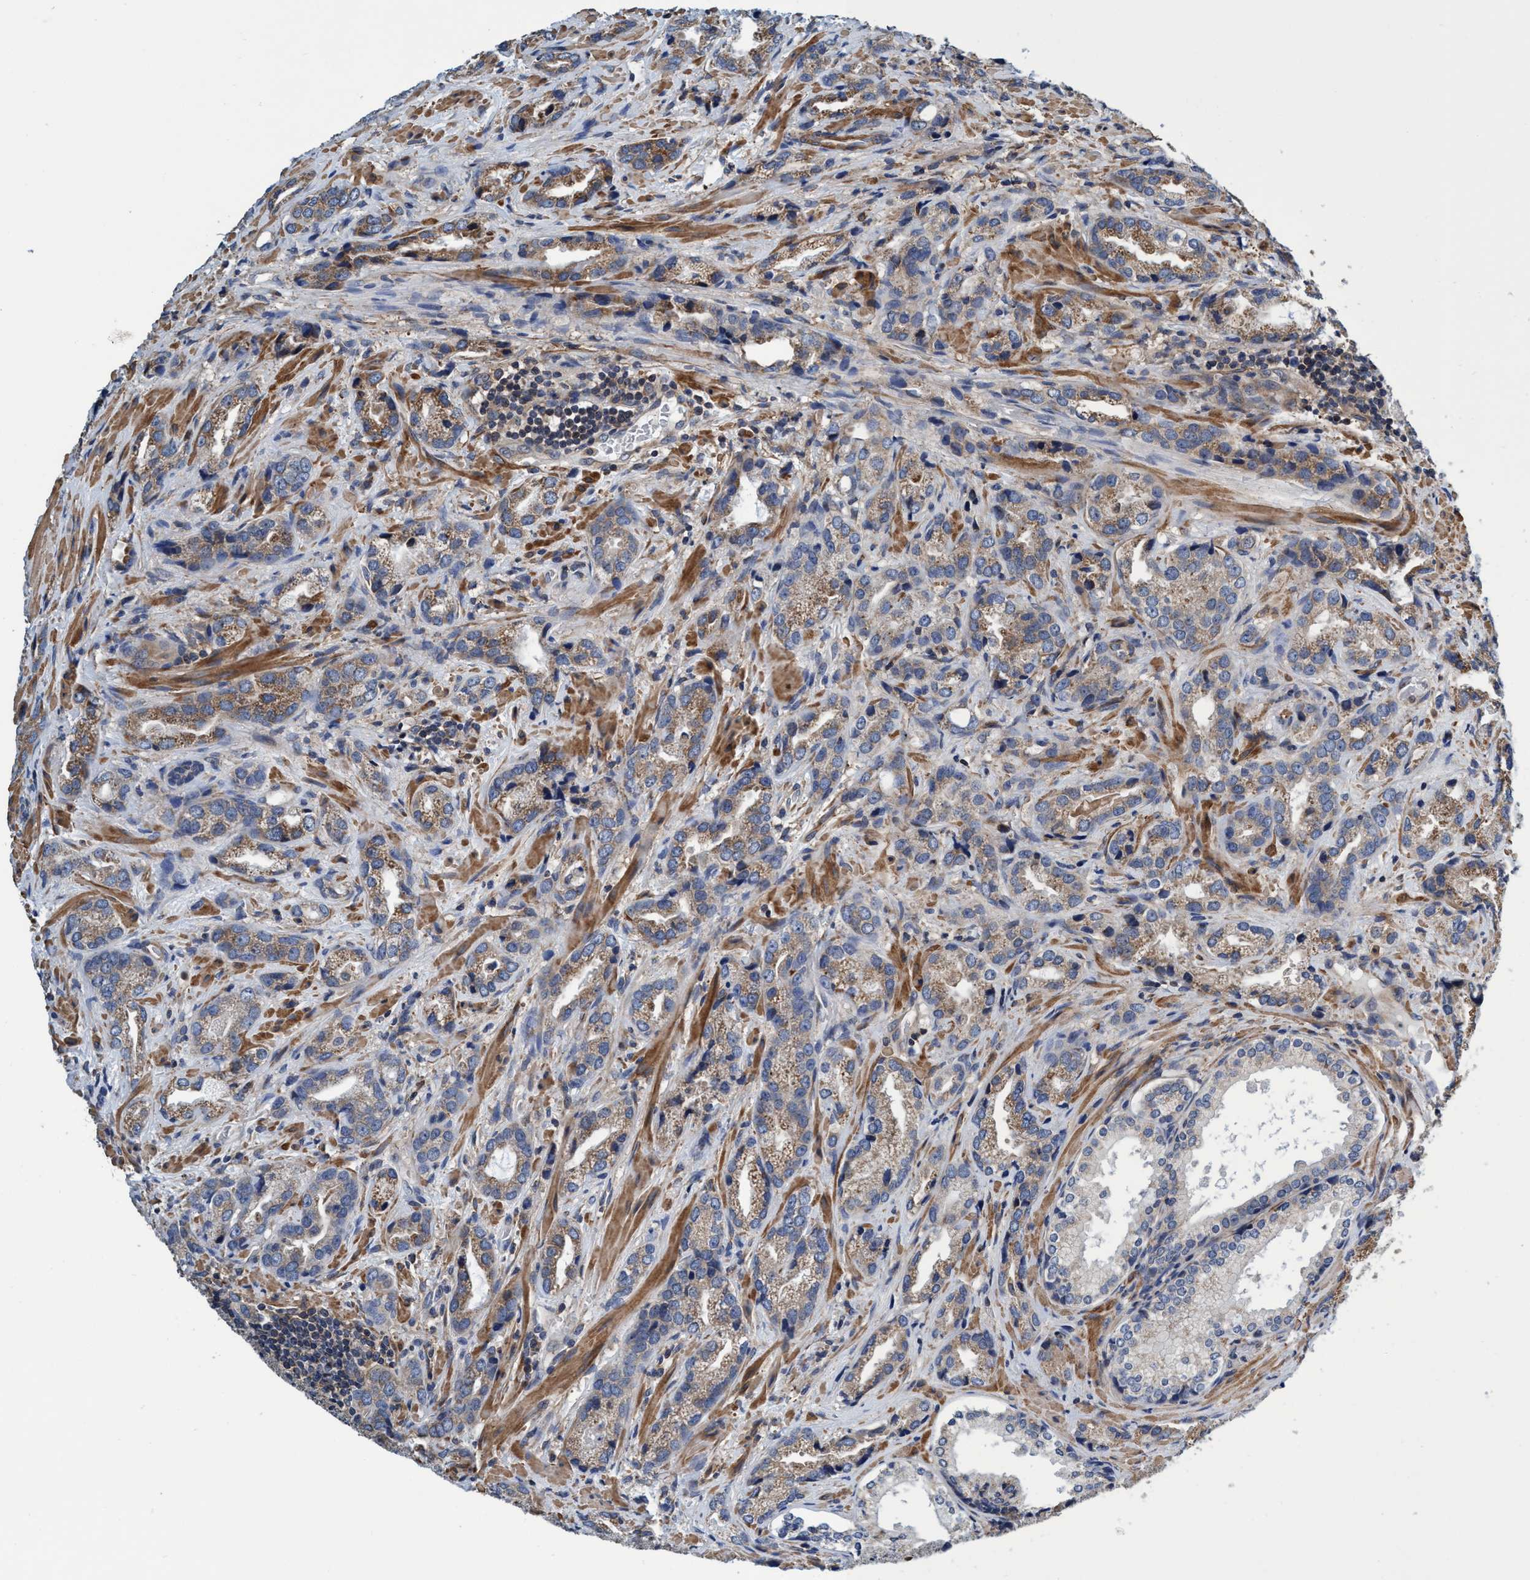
{"staining": {"intensity": "moderate", "quantity": ">75%", "location": "cytoplasmic/membranous"}, "tissue": "prostate cancer", "cell_type": "Tumor cells", "image_type": "cancer", "snomed": [{"axis": "morphology", "description": "Adenocarcinoma, High grade"}, {"axis": "topography", "description": "Prostate"}], "caption": "Immunohistochemical staining of human prostate cancer (adenocarcinoma (high-grade)) reveals moderate cytoplasmic/membranous protein positivity in about >75% of tumor cells. (Brightfield microscopy of DAB IHC at high magnification).", "gene": "CALCOCO2", "patient": {"sex": "male", "age": 63}}